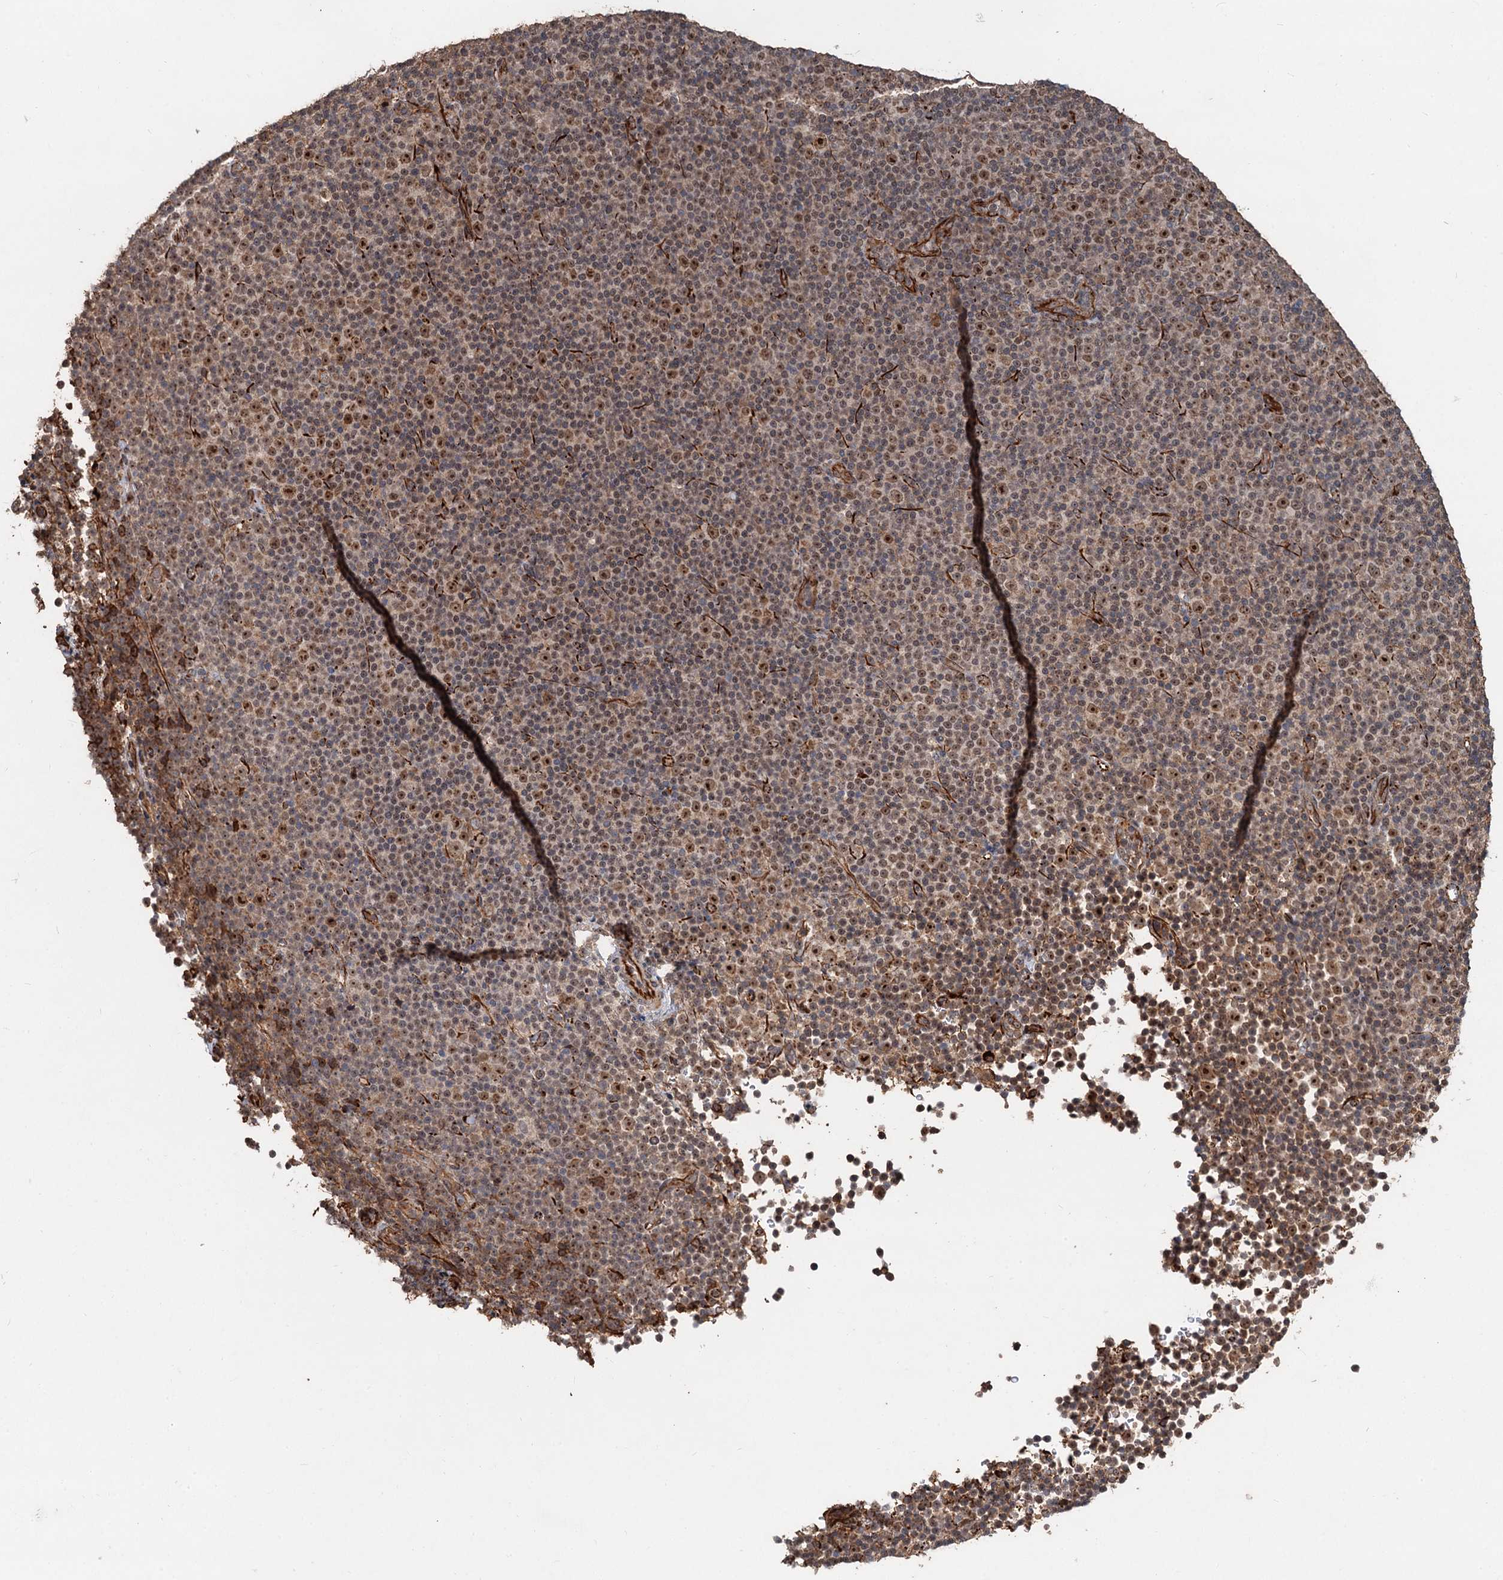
{"staining": {"intensity": "moderate", "quantity": ">75%", "location": "nuclear"}, "tissue": "lymphoma", "cell_type": "Tumor cells", "image_type": "cancer", "snomed": [{"axis": "morphology", "description": "Malignant lymphoma, non-Hodgkin's type, Low grade"}, {"axis": "topography", "description": "Lymph node"}], "caption": "The micrograph exhibits staining of malignant lymphoma, non-Hodgkin's type (low-grade), revealing moderate nuclear protein expression (brown color) within tumor cells.", "gene": "TMA16", "patient": {"sex": "female", "age": 67}}